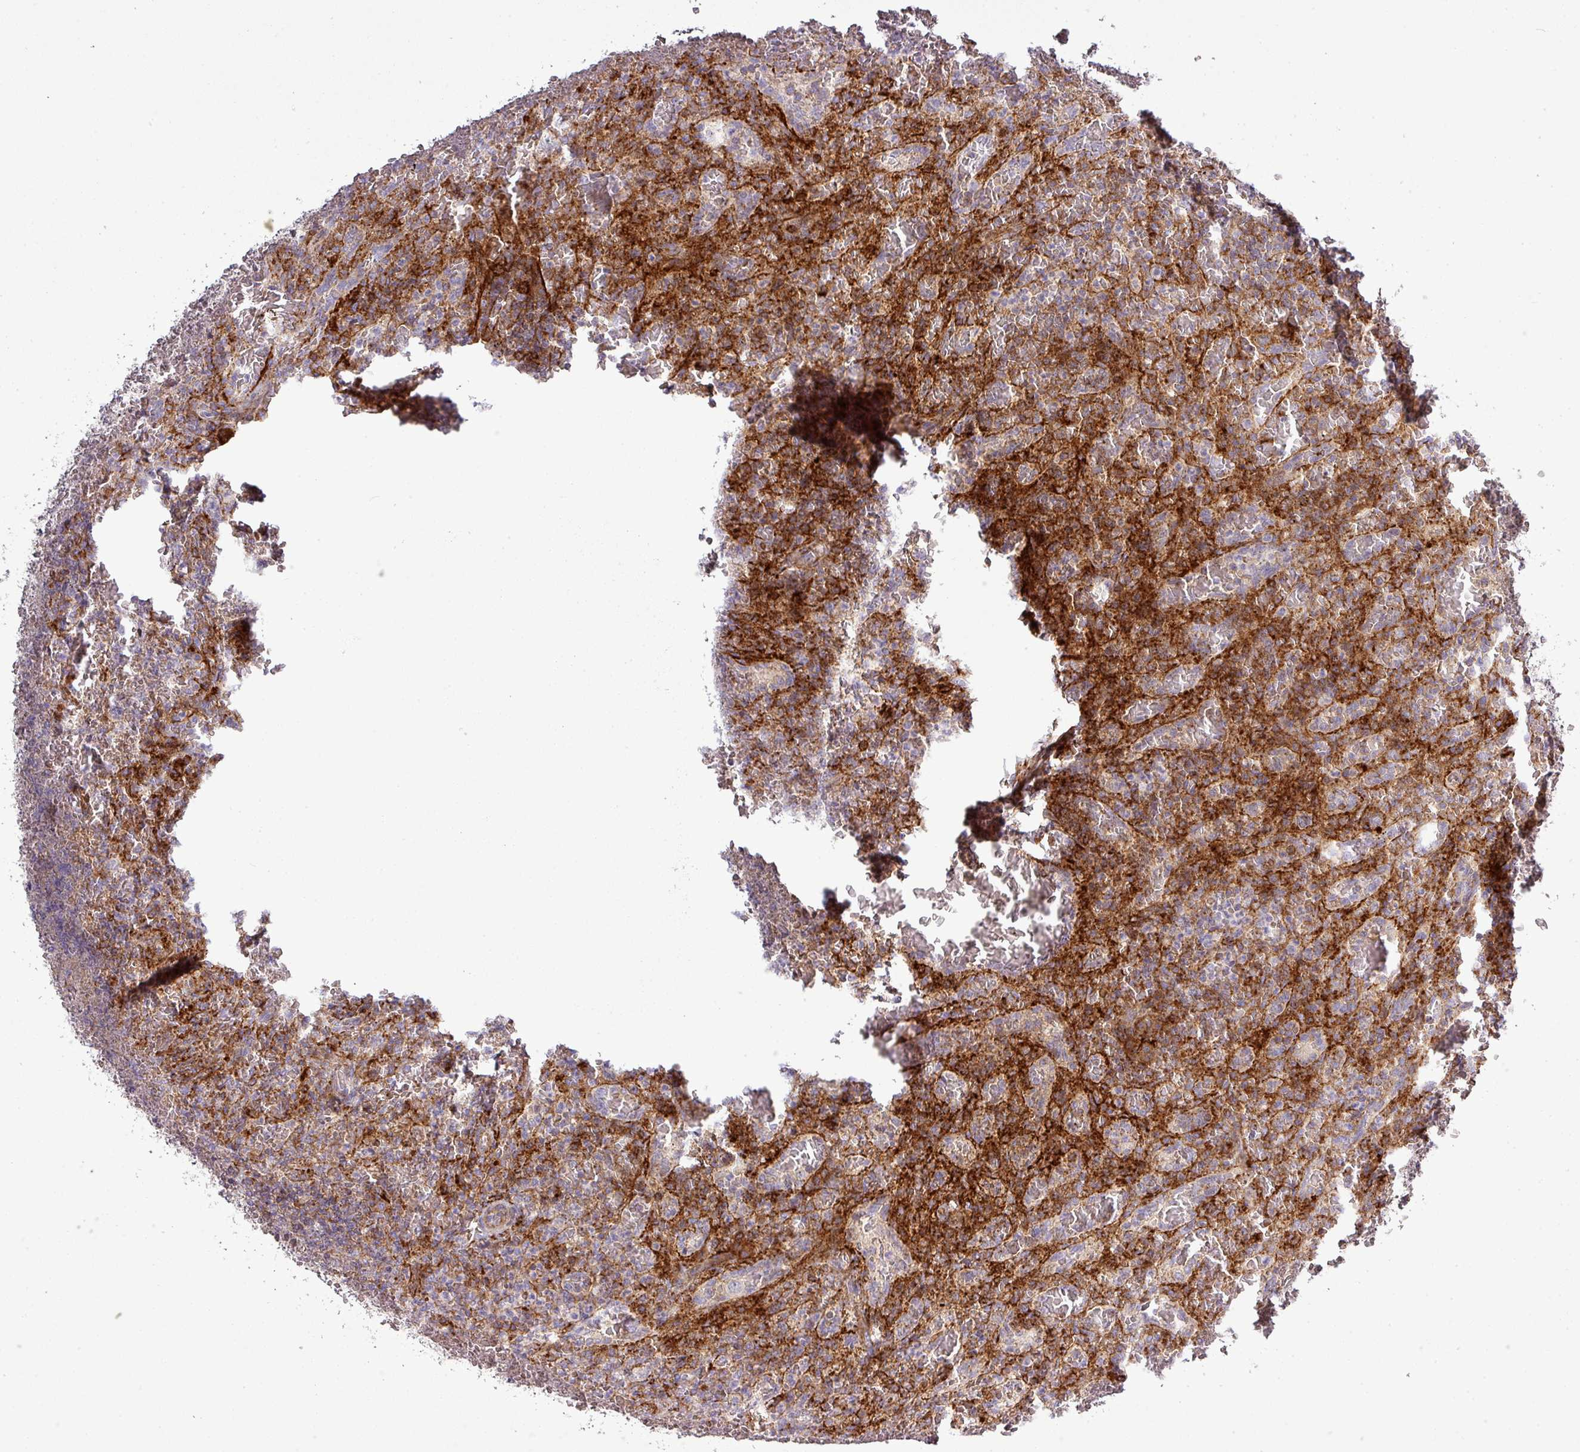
{"staining": {"intensity": "moderate", "quantity": "25%-75%", "location": "cytoplasmic/membranous"}, "tissue": "lymphoma", "cell_type": "Tumor cells", "image_type": "cancer", "snomed": [{"axis": "morphology", "description": "Malignant lymphoma, non-Hodgkin's type, Low grade"}, {"axis": "topography", "description": "Spleen"}], "caption": "Low-grade malignant lymphoma, non-Hodgkin's type stained for a protein (brown) shows moderate cytoplasmic/membranous positive positivity in about 25%-75% of tumor cells.", "gene": "TPRA1", "patient": {"sex": "female", "age": 64}}